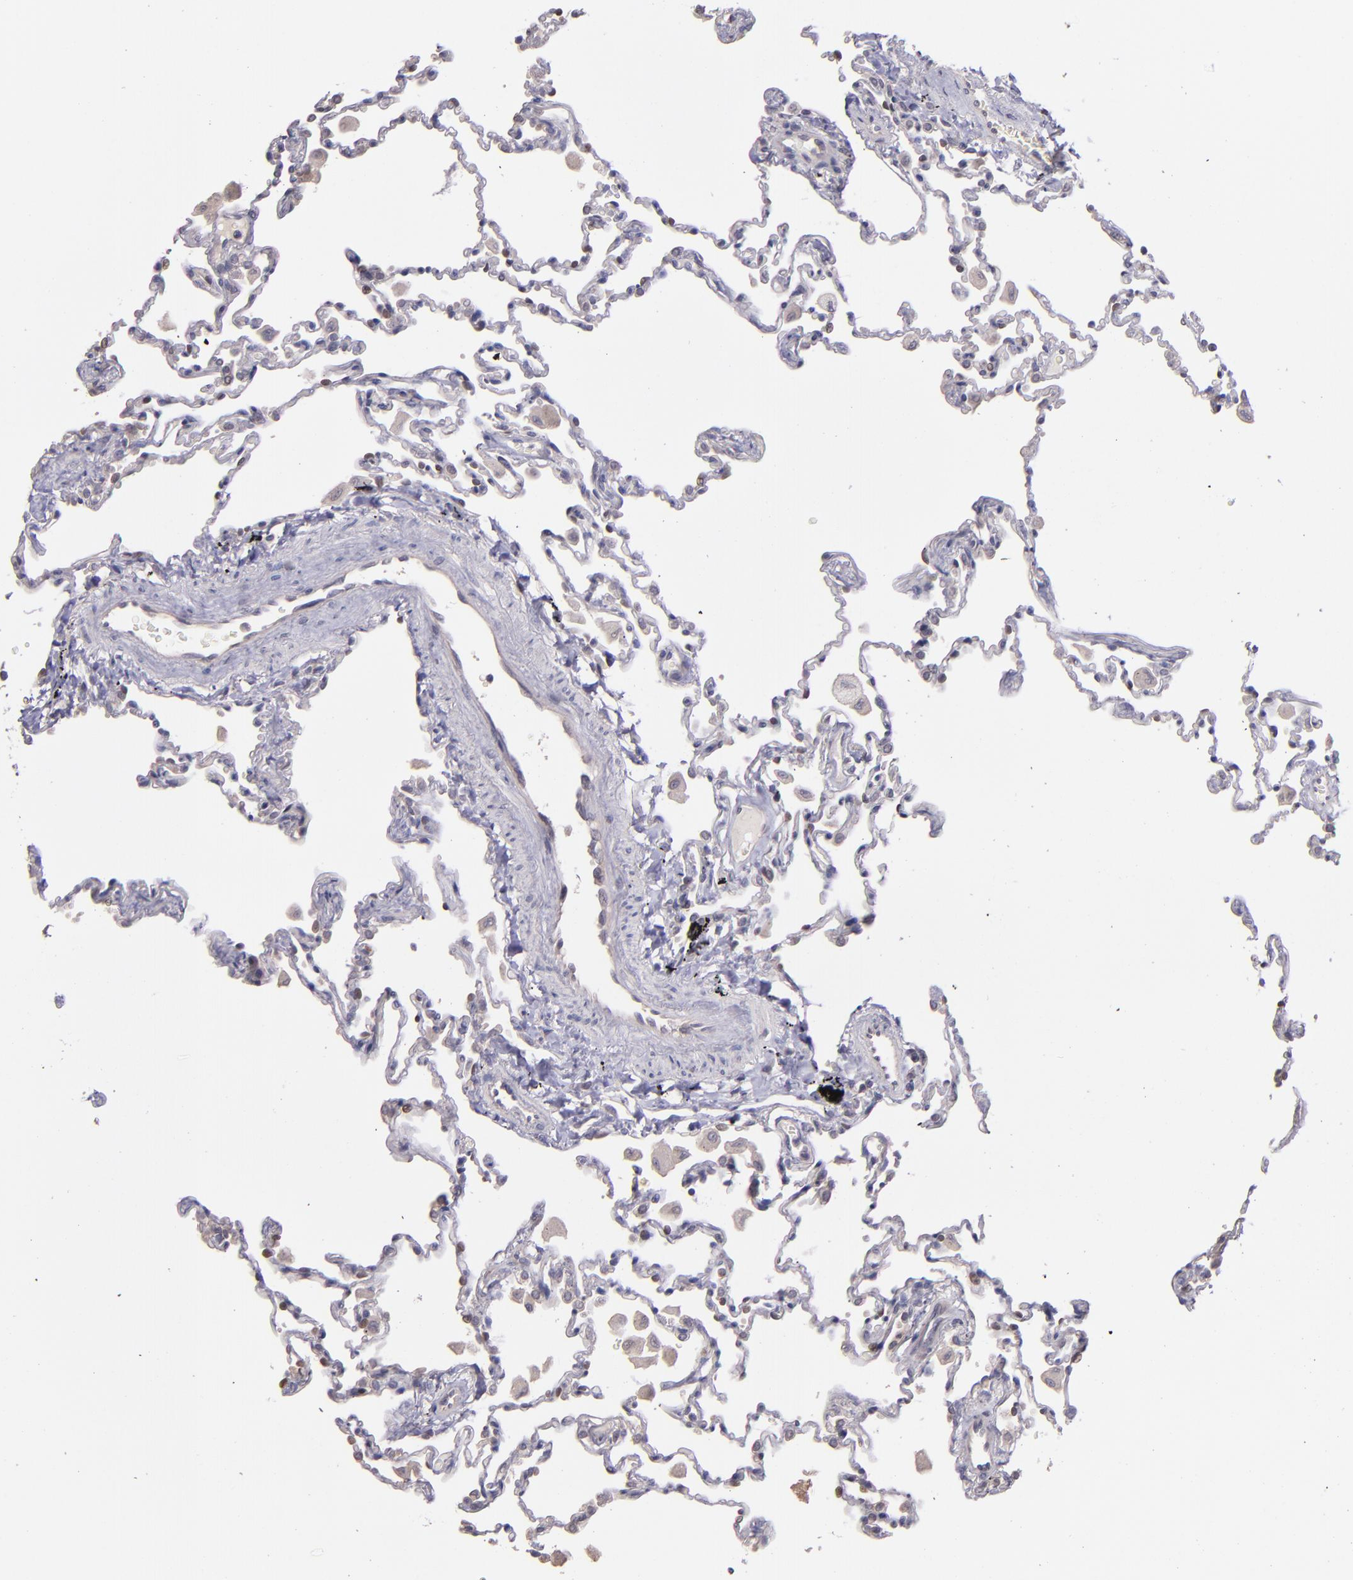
{"staining": {"intensity": "weak", "quantity": "25%-75%", "location": "cytoplasmic/membranous"}, "tissue": "lung", "cell_type": "Alveolar cells", "image_type": "normal", "snomed": [{"axis": "morphology", "description": "Normal tissue, NOS"}, {"axis": "topography", "description": "Lung"}], "caption": "Immunohistochemistry micrograph of benign lung: lung stained using immunohistochemistry reveals low levels of weak protein expression localized specifically in the cytoplasmic/membranous of alveolar cells, appearing as a cytoplasmic/membranous brown color.", "gene": "NUP62CL", "patient": {"sex": "male", "age": 59}}